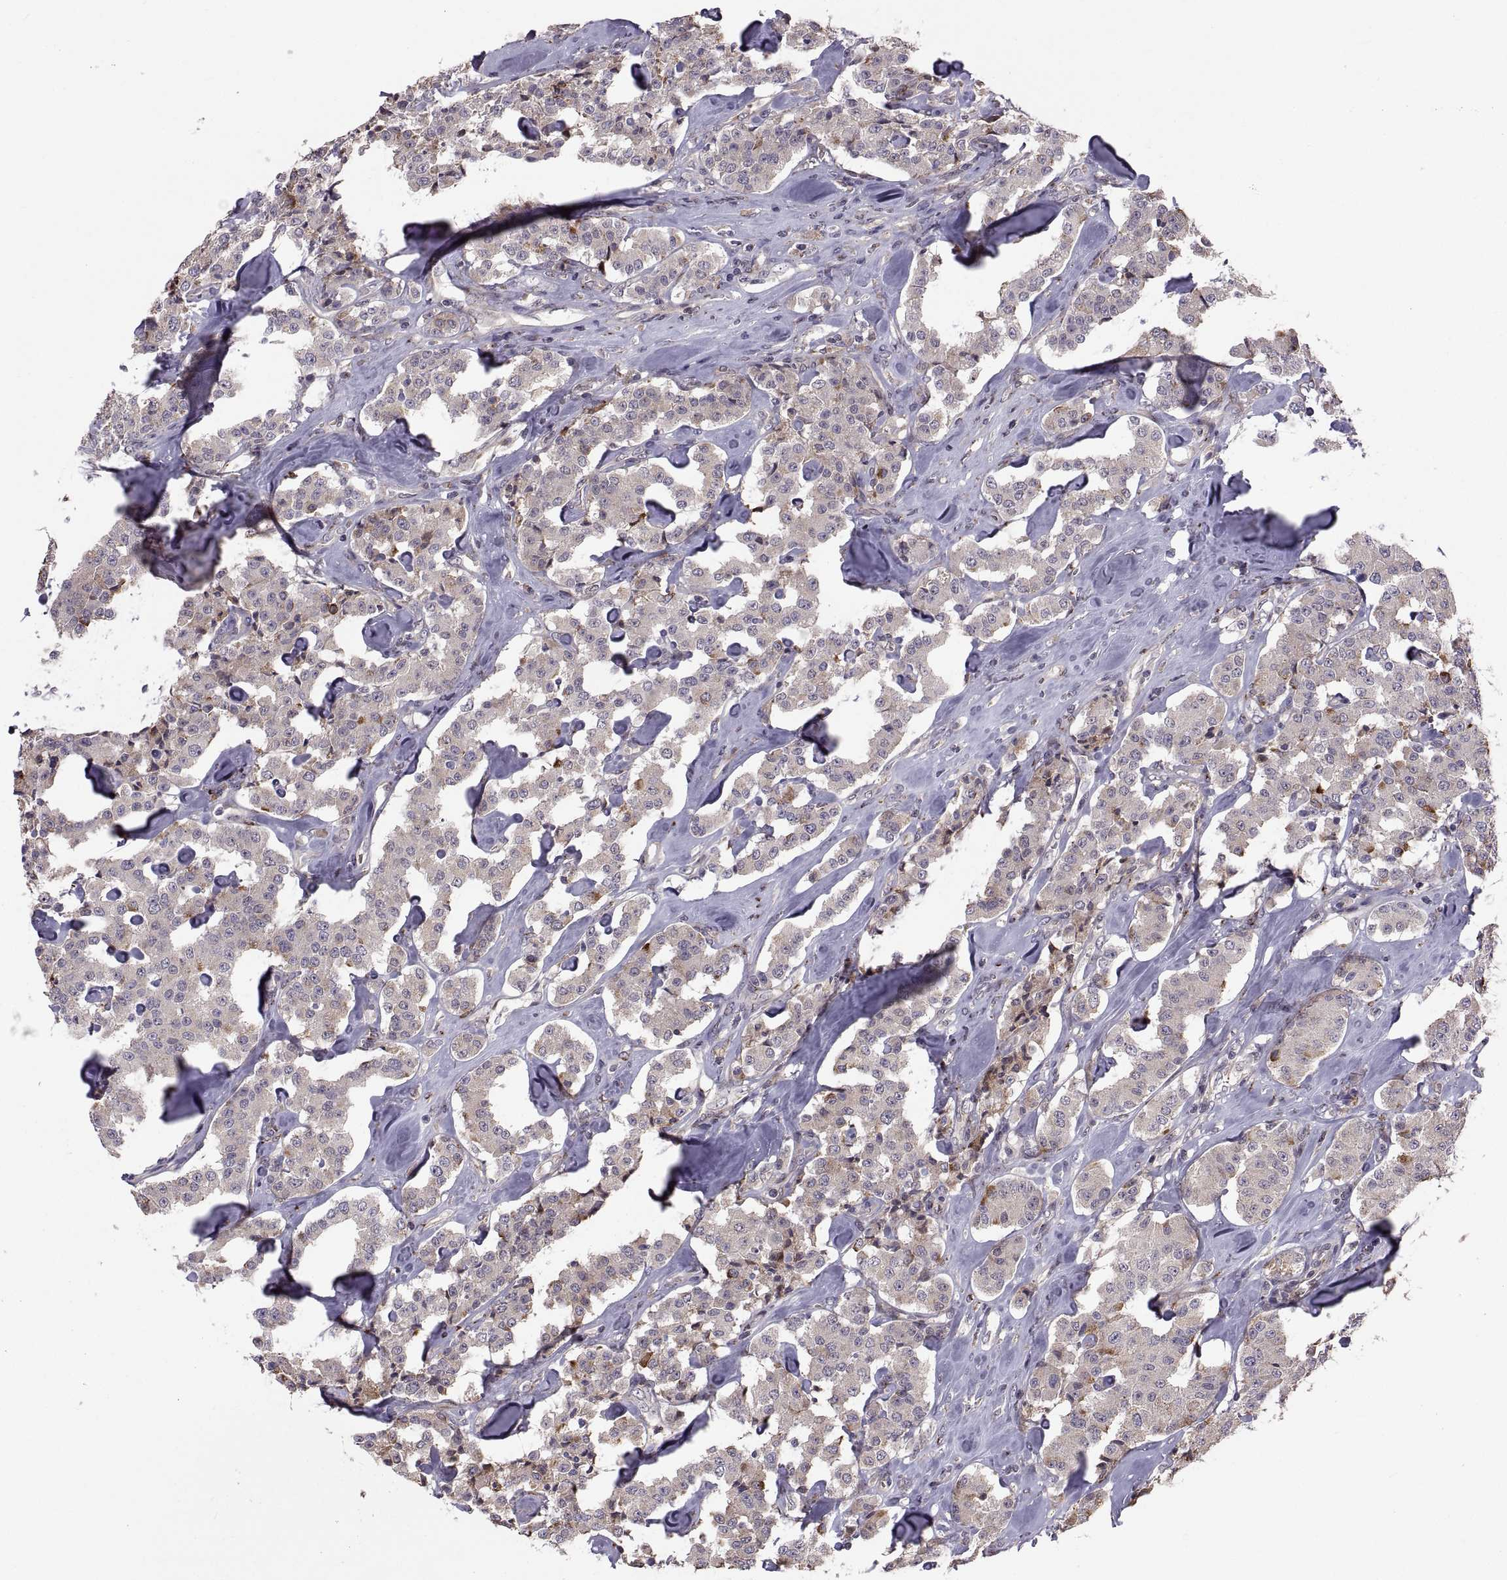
{"staining": {"intensity": "weak", "quantity": "<25%", "location": "cytoplasmic/membranous"}, "tissue": "carcinoid", "cell_type": "Tumor cells", "image_type": "cancer", "snomed": [{"axis": "morphology", "description": "Carcinoid, malignant, NOS"}, {"axis": "topography", "description": "Pancreas"}], "caption": "Tumor cells are negative for brown protein staining in carcinoid.", "gene": "TESC", "patient": {"sex": "male", "age": 41}}